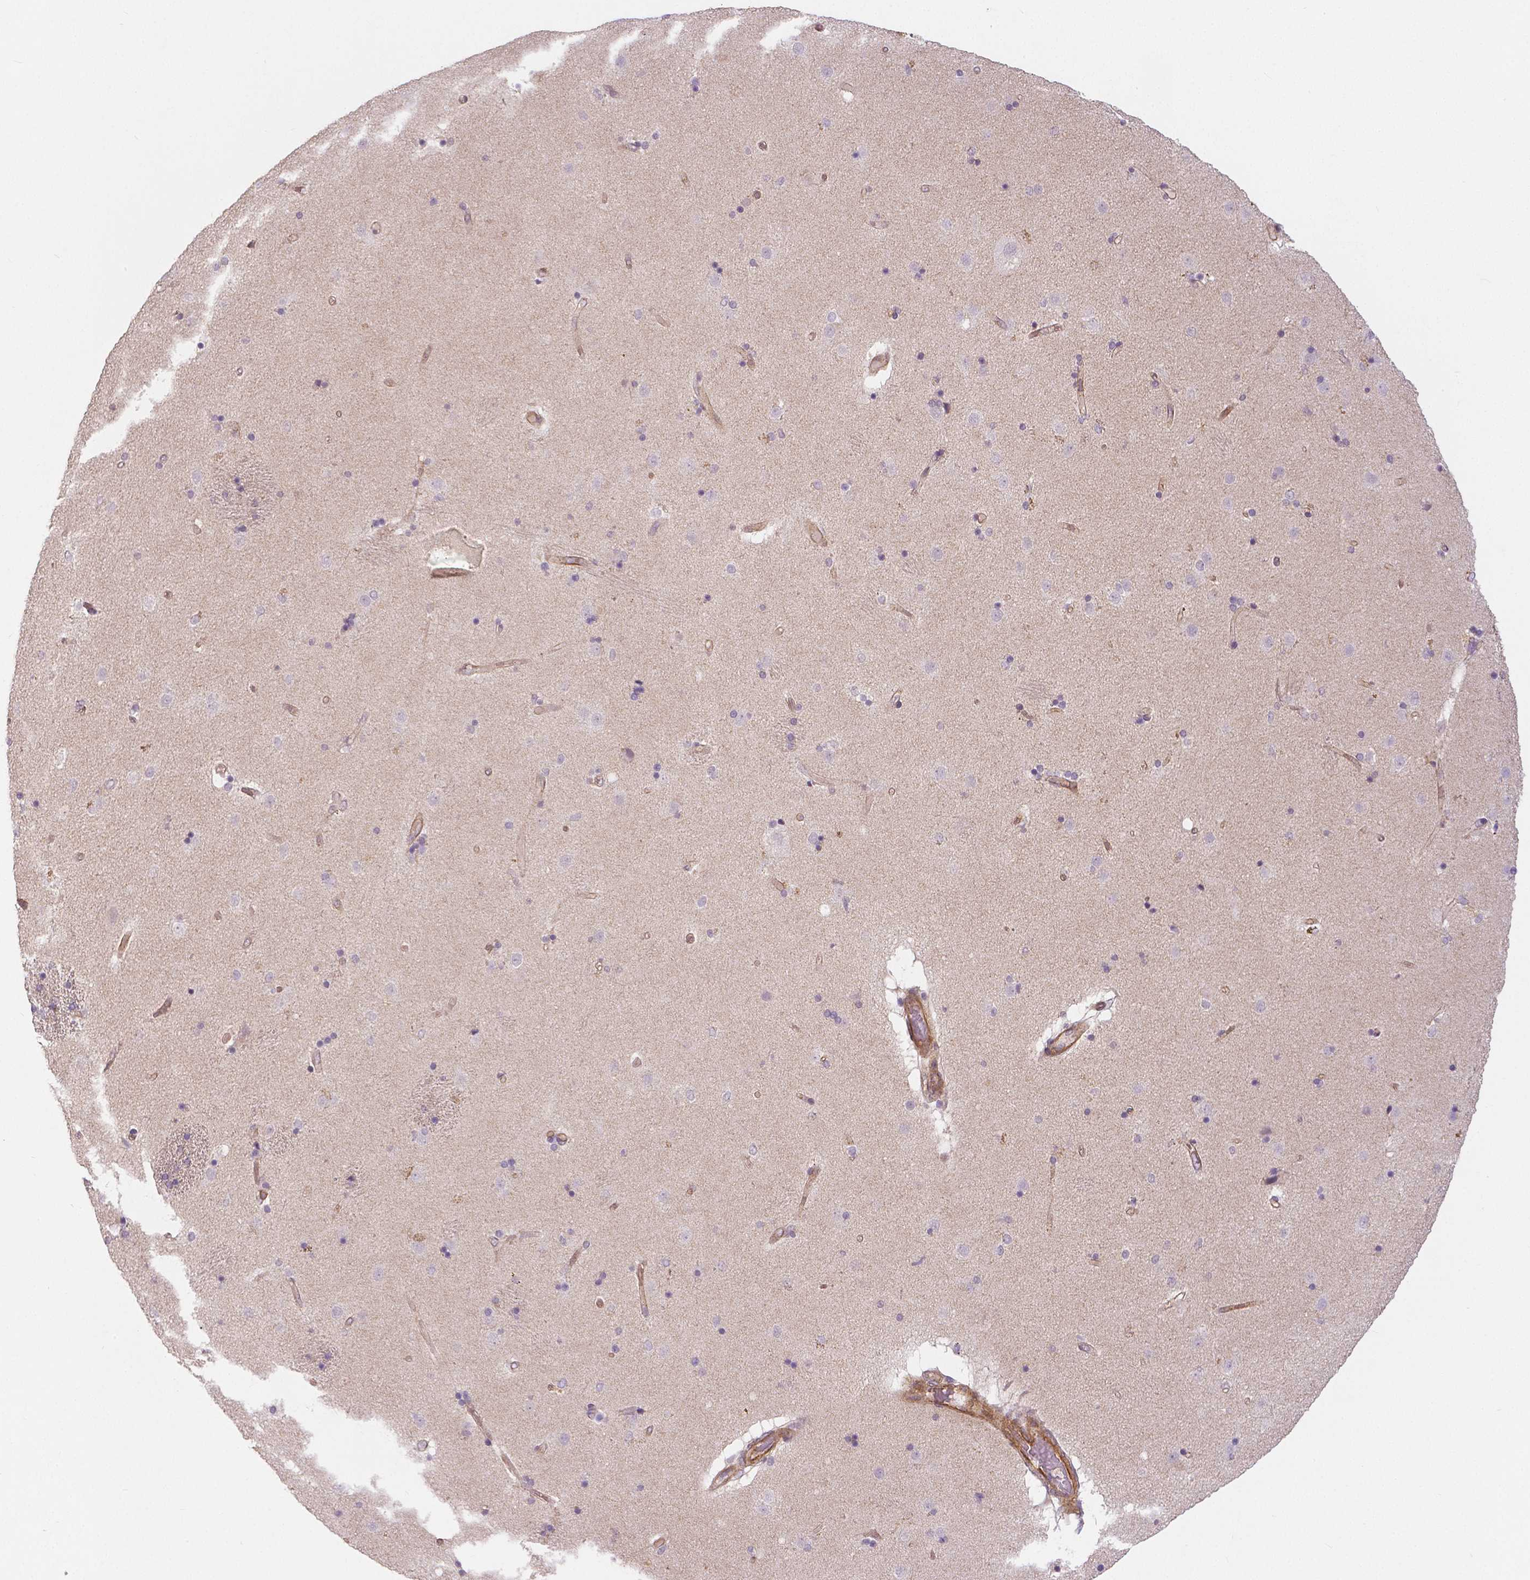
{"staining": {"intensity": "negative", "quantity": "none", "location": "none"}, "tissue": "caudate", "cell_type": "Glial cells", "image_type": "normal", "snomed": [{"axis": "morphology", "description": "Normal tissue, NOS"}, {"axis": "topography", "description": "Lateral ventricle wall"}], "caption": "Glial cells are negative for brown protein staining in normal caudate. (DAB (3,3'-diaminobenzidine) immunohistochemistry (IHC) visualized using brightfield microscopy, high magnification).", "gene": "FLT1", "patient": {"sex": "female", "age": 71}}